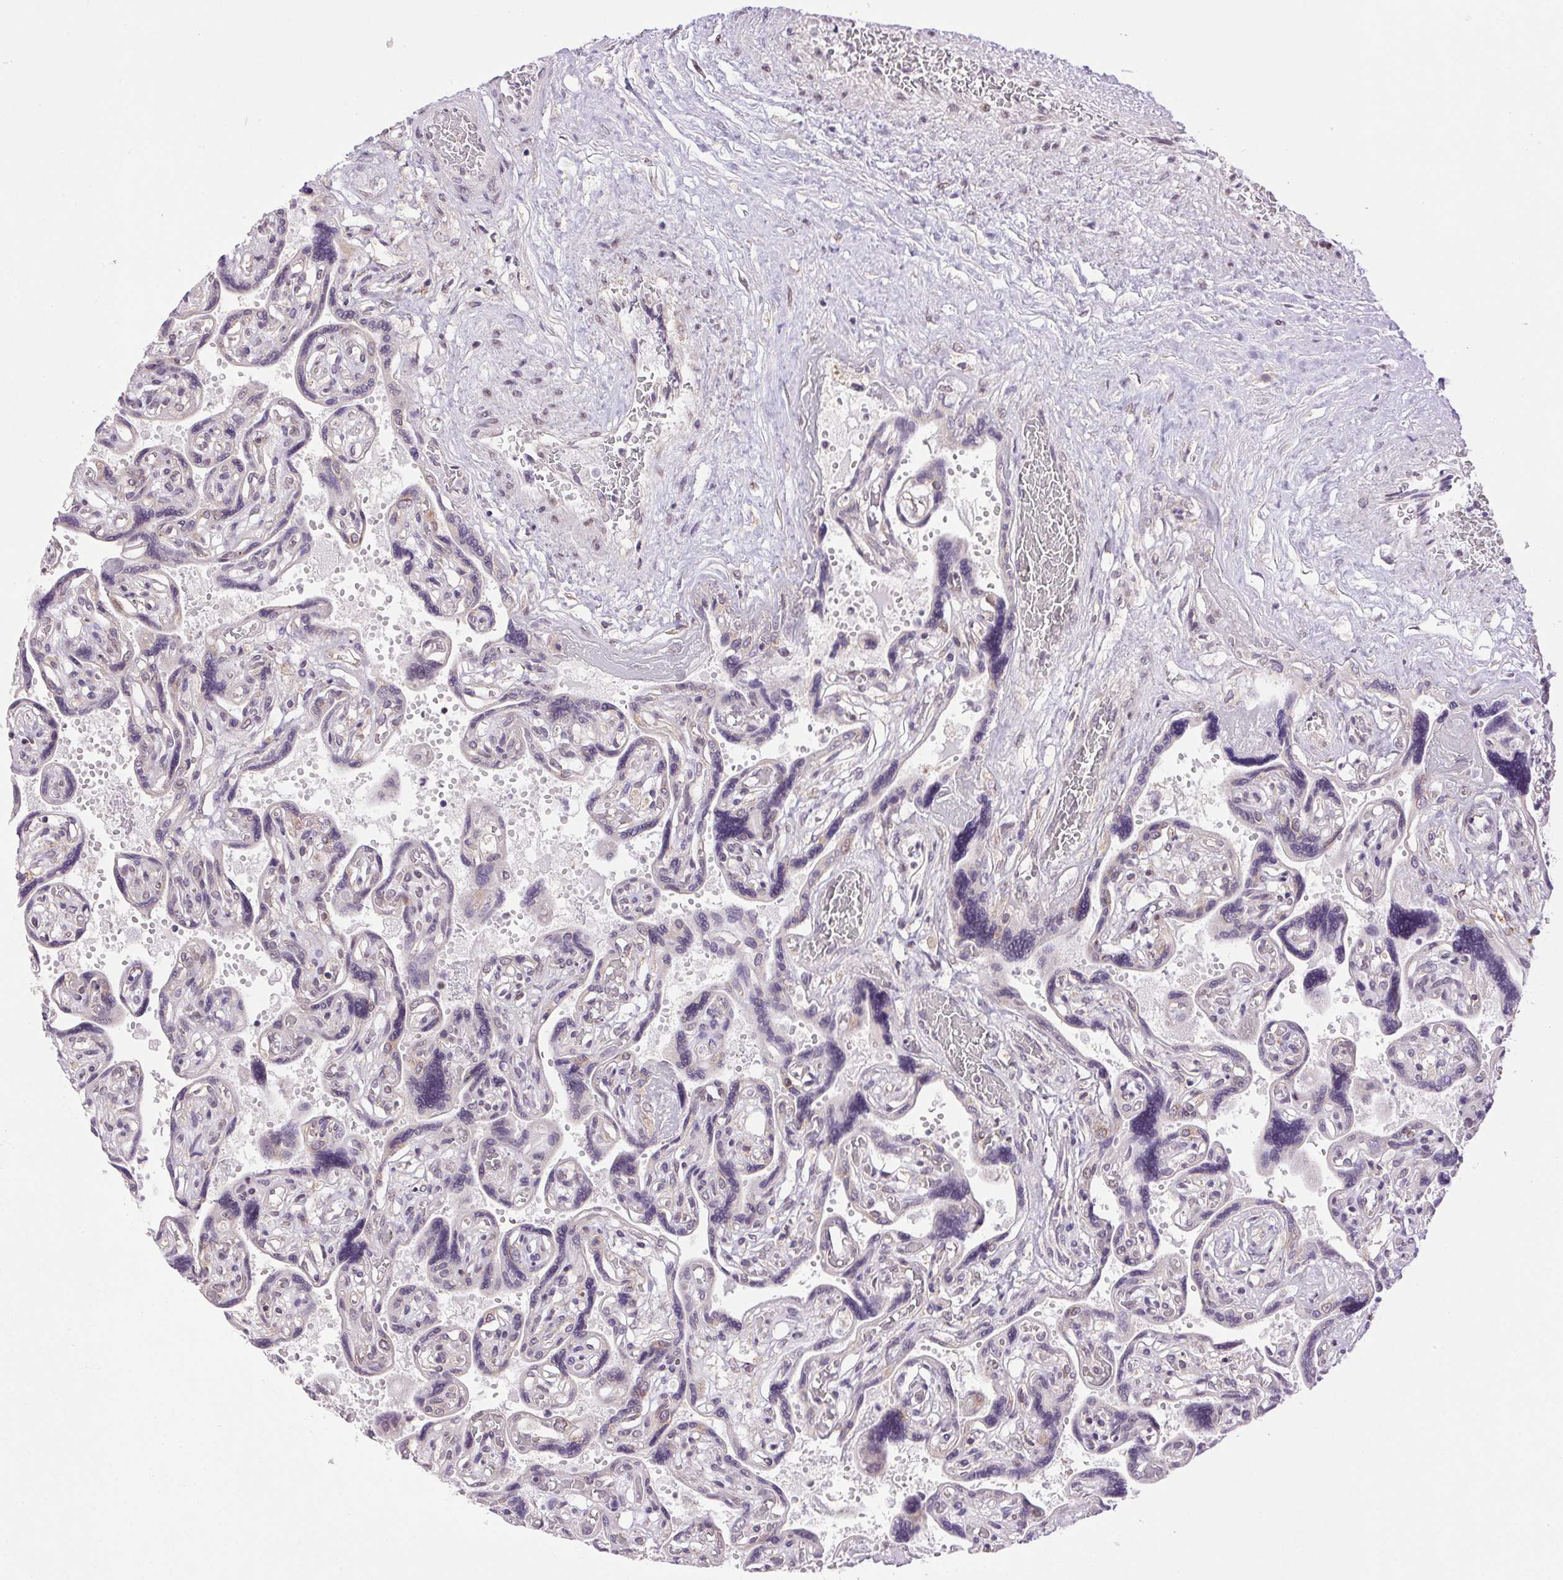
{"staining": {"intensity": "weak", "quantity": "<25%", "location": "nuclear"}, "tissue": "placenta", "cell_type": "Decidual cells", "image_type": "normal", "snomed": [{"axis": "morphology", "description": "Normal tissue, NOS"}, {"axis": "topography", "description": "Placenta"}], "caption": "A photomicrograph of placenta stained for a protein shows no brown staining in decidual cells. (Immunohistochemistry, brightfield microscopy, high magnification).", "gene": "SMIM13", "patient": {"sex": "female", "age": 32}}